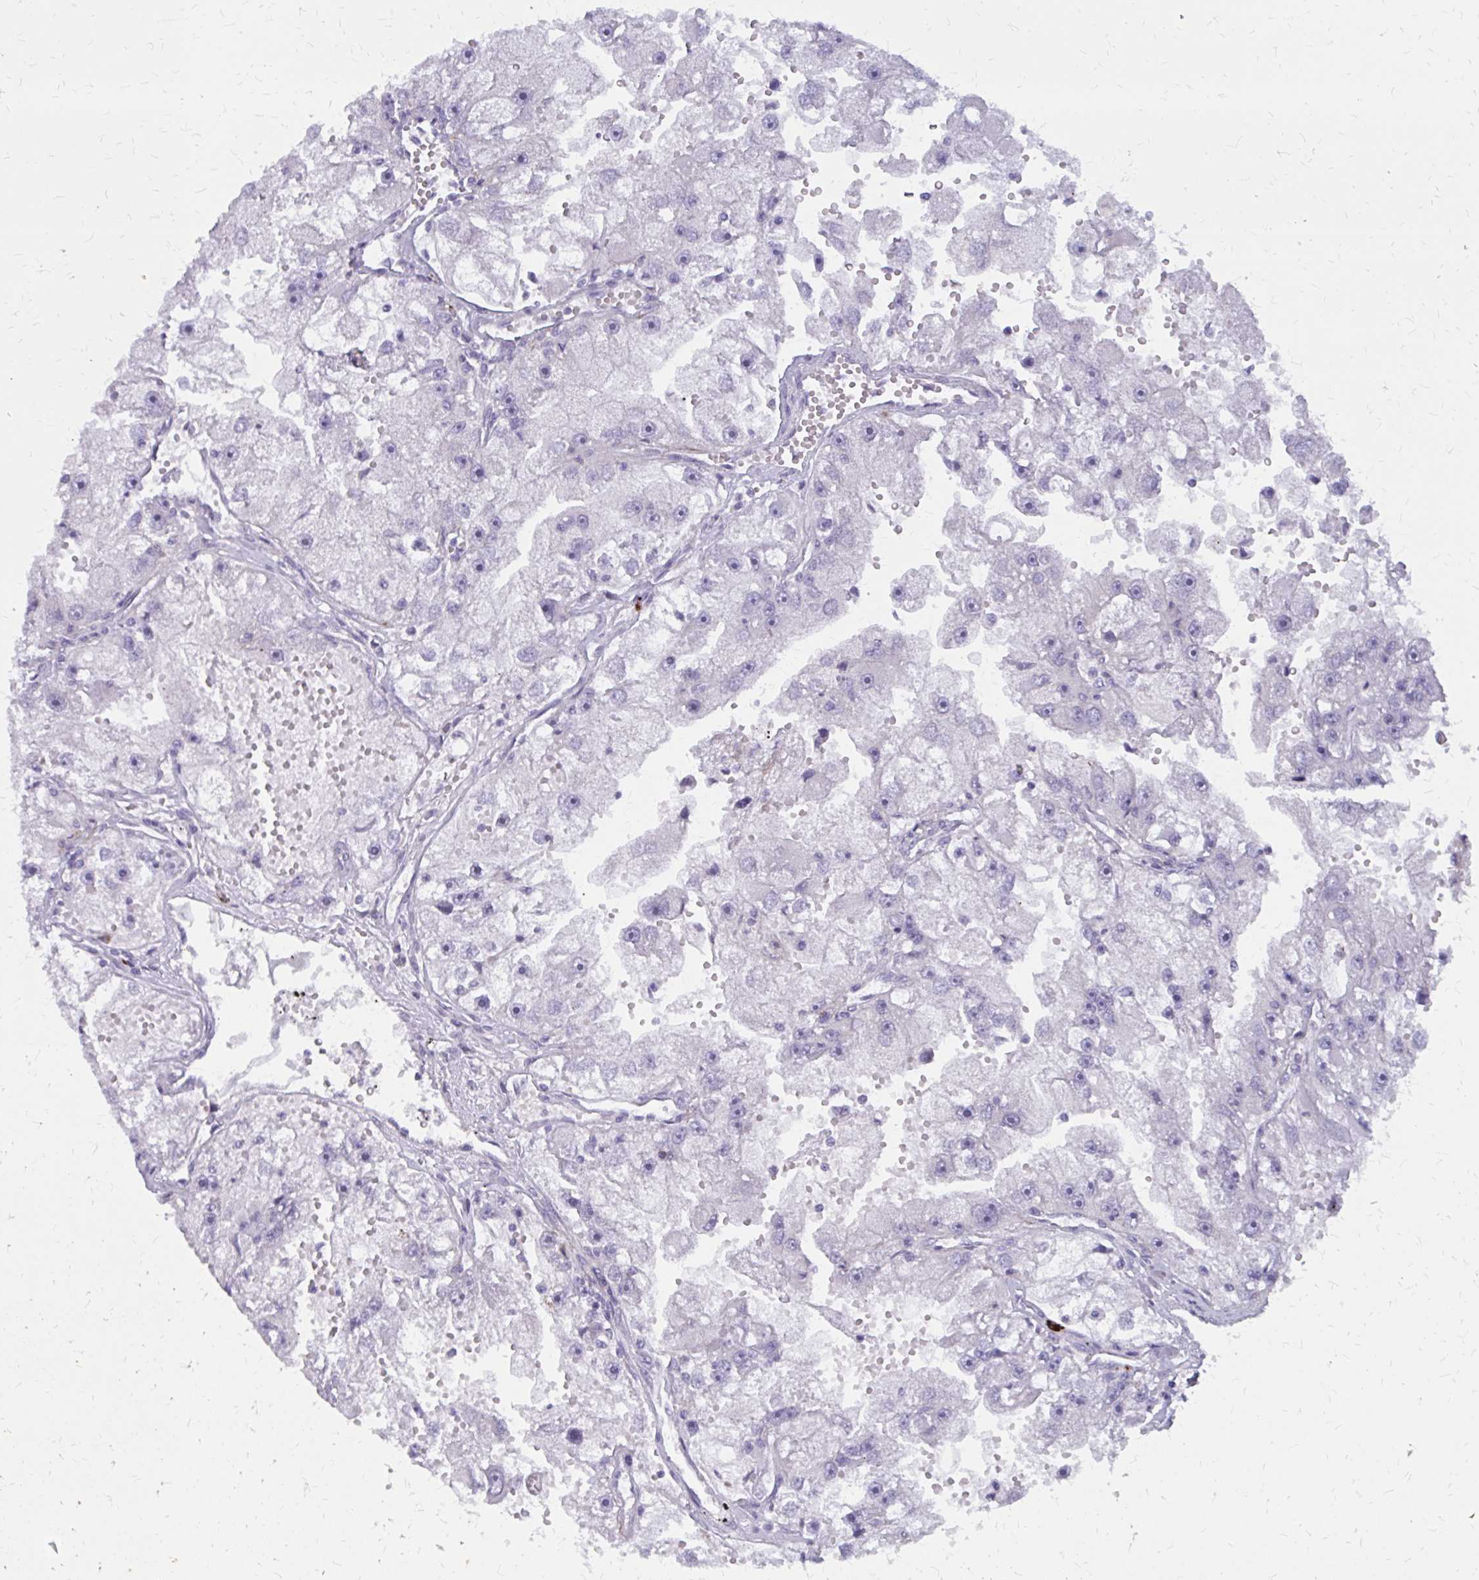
{"staining": {"intensity": "negative", "quantity": "none", "location": "none"}, "tissue": "renal cancer", "cell_type": "Tumor cells", "image_type": "cancer", "snomed": [{"axis": "morphology", "description": "Adenocarcinoma, NOS"}, {"axis": "topography", "description": "Kidney"}], "caption": "High magnification brightfield microscopy of renal adenocarcinoma stained with DAB (brown) and counterstained with hematoxylin (blue): tumor cells show no significant positivity. (Immunohistochemistry (ihc), brightfield microscopy, high magnification).", "gene": "GLYATL2", "patient": {"sex": "male", "age": 63}}